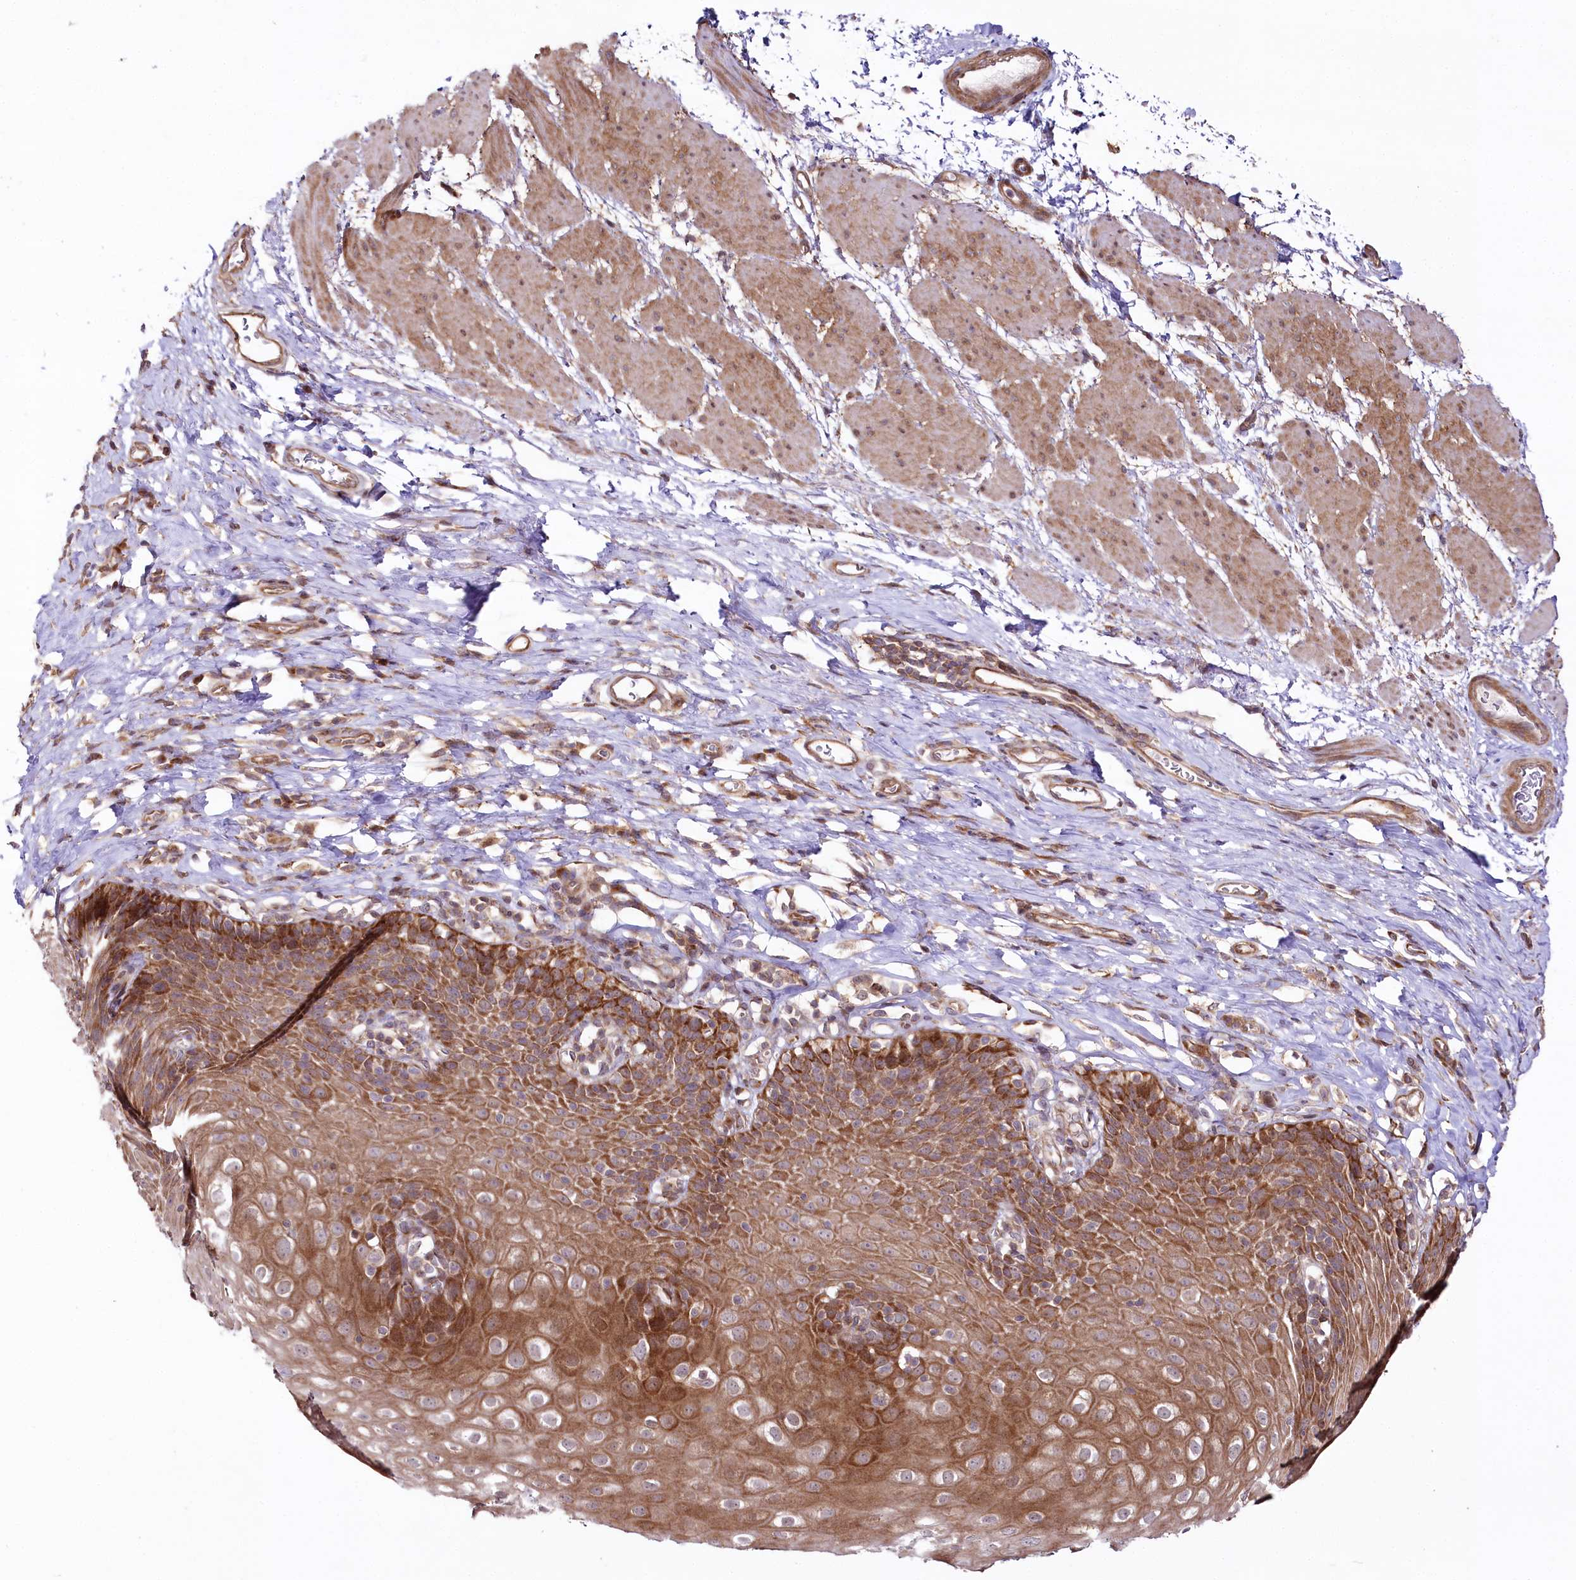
{"staining": {"intensity": "moderate", "quantity": ">75%", "location": "cytoplasmic/membranous"}, "tissue": "esophagus", "cell_type": "Squamous epithelial cells", "image_type": "normal", "snomed": [{"axis": "morphology", "description": "Normal tissue, NOS"}, {"axis": "topography", "description": "Esophagus"}], "caption": "Protein staining shows moderate cytoplasmic/membranous positivity in about >75% of squamous epithelial cells in benign esophagus. (DAB = brown stain, brightfield microscopy at high magnification).", "gene": "PHLDB1", "patient": {"sex": "female", "age": 61}}